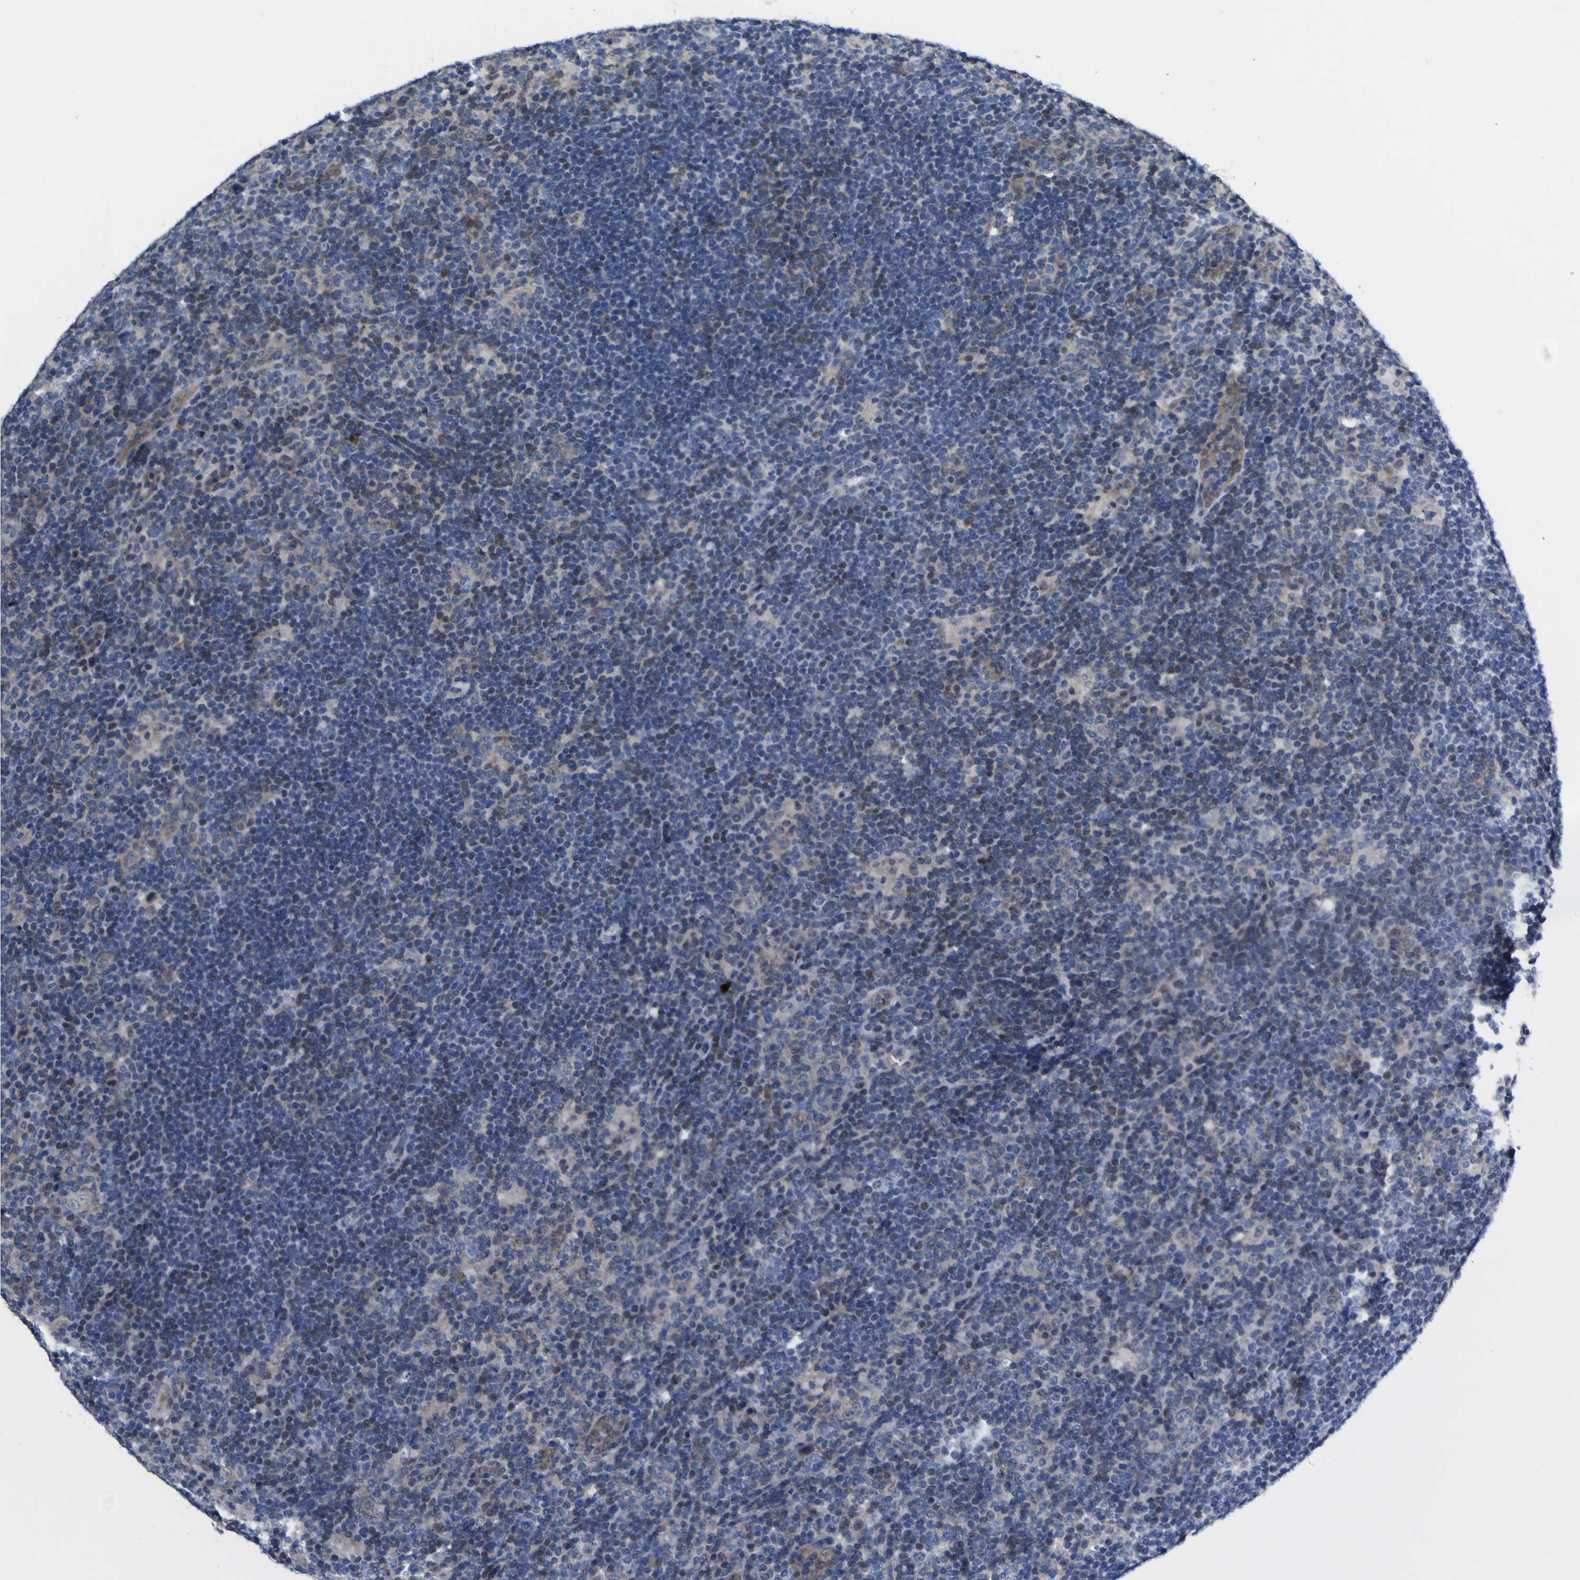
{"staining": {"intensity": "negative", "quantity": "none", "location": "none"}, "tissue": "lymphoma", "cell_type": "Tumor cells", "image_type": "cancer", "snomed": [{"axis": "morphology", "description": "Hodgkin's disease, NOS"}, {"axis": "topography", "description": "Lymph node"}], "caption": "This is an IHC image of human lymphoma. There is no staining in tumor cells.", "gene": "CASP6", "patient": {"sex": "female", "age": 57}}